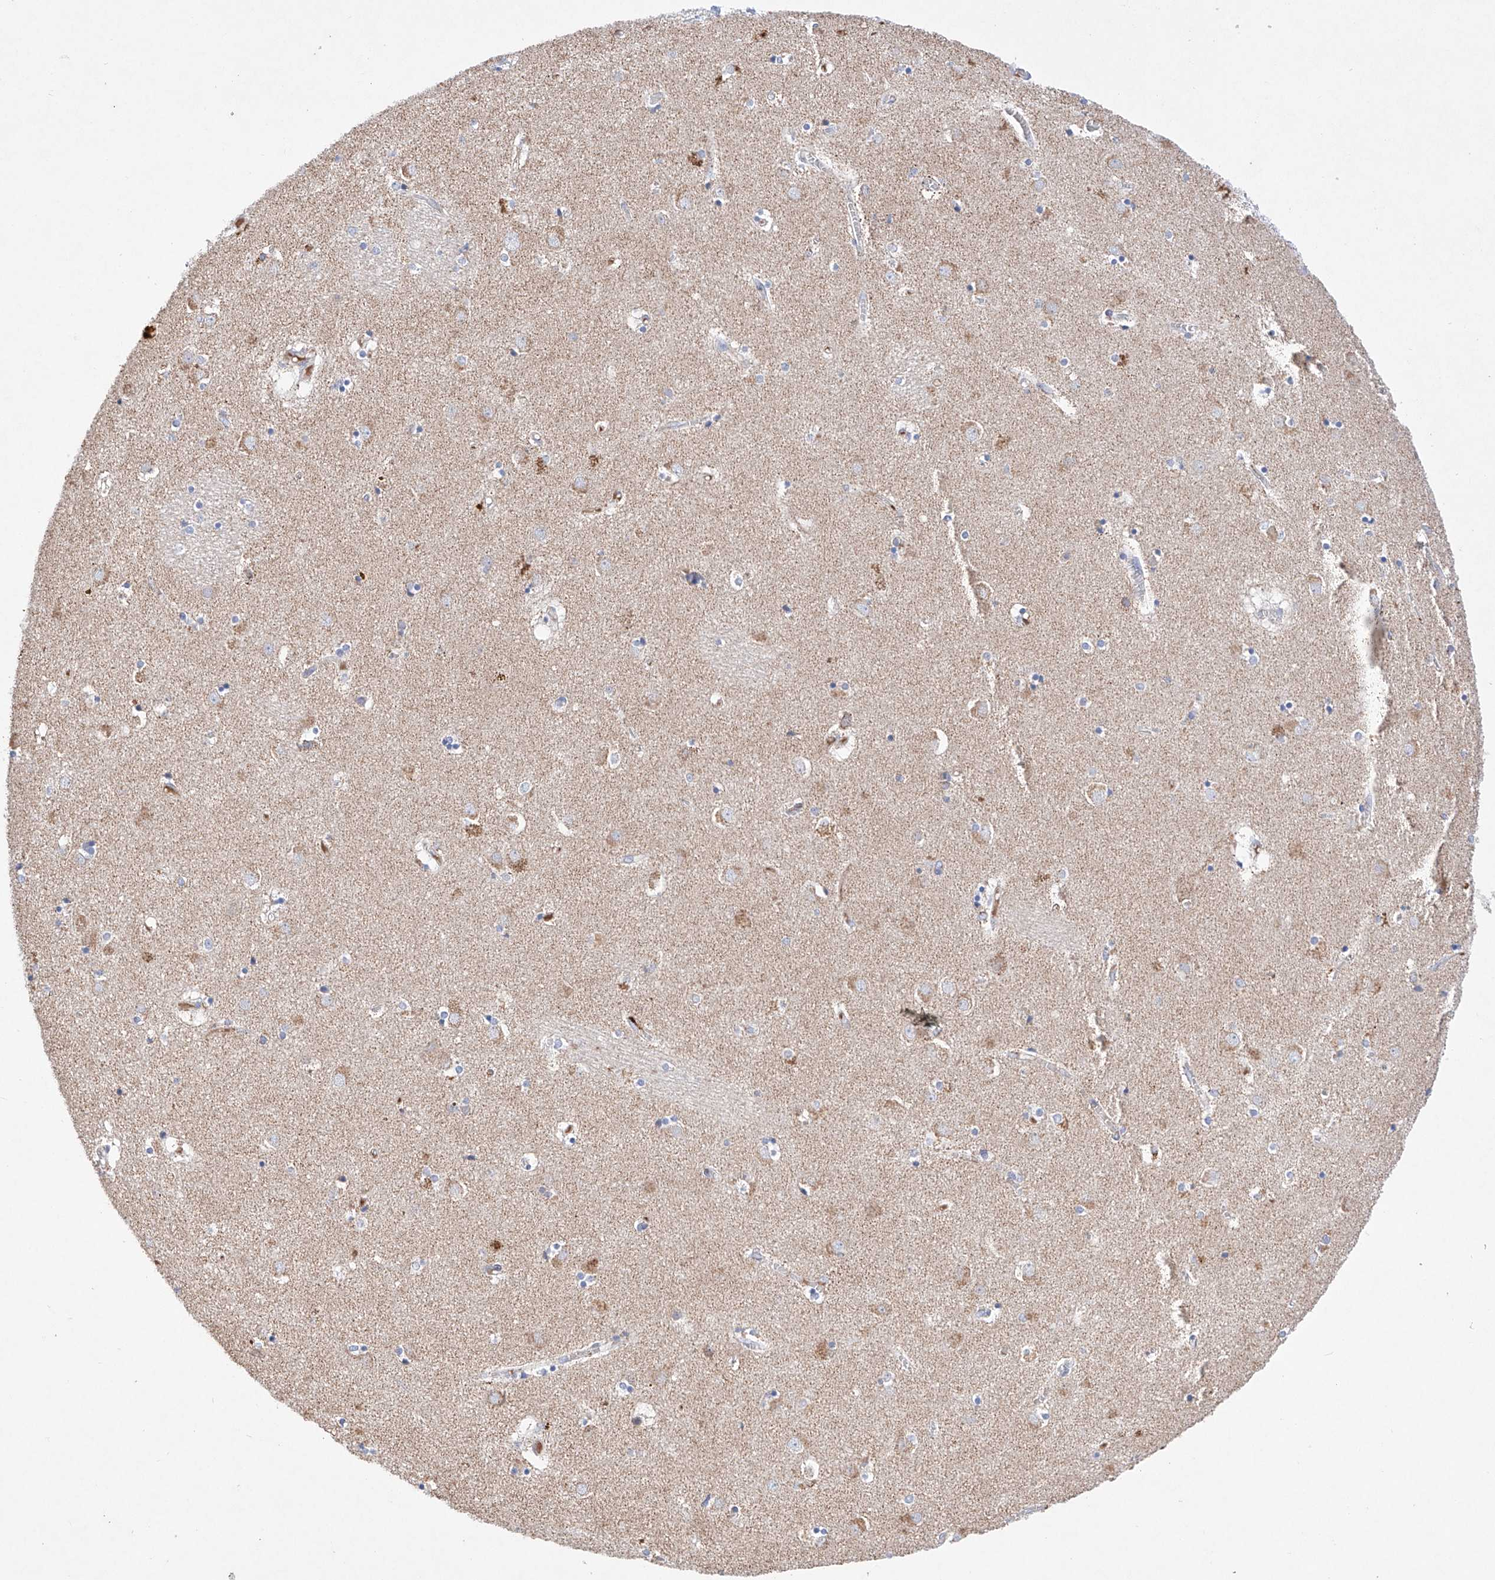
{"staining": {"intensity": "negative", "quantity": "none", "location": "none"}, "tissue": "caudate", "cell_type": "Glial cells", "image_type": "normal", "snomed": [{"axis": "morphology", "description": "Normal tissue, NOS"}, {"axis": "topography", "description": "Lateral ventricle wall"}], "caption": "IHC micrograph of normal caudate: caudate stained with DAB shows no significant protein staining in glial cells. The staining was performed using DAB to visualize the protein expression in brown, while the nuclei were stained in blue with hematoxylin (Magnification: 20x).", "gene": "NRROS", "patient": {"sex": "male", "age": 70}}